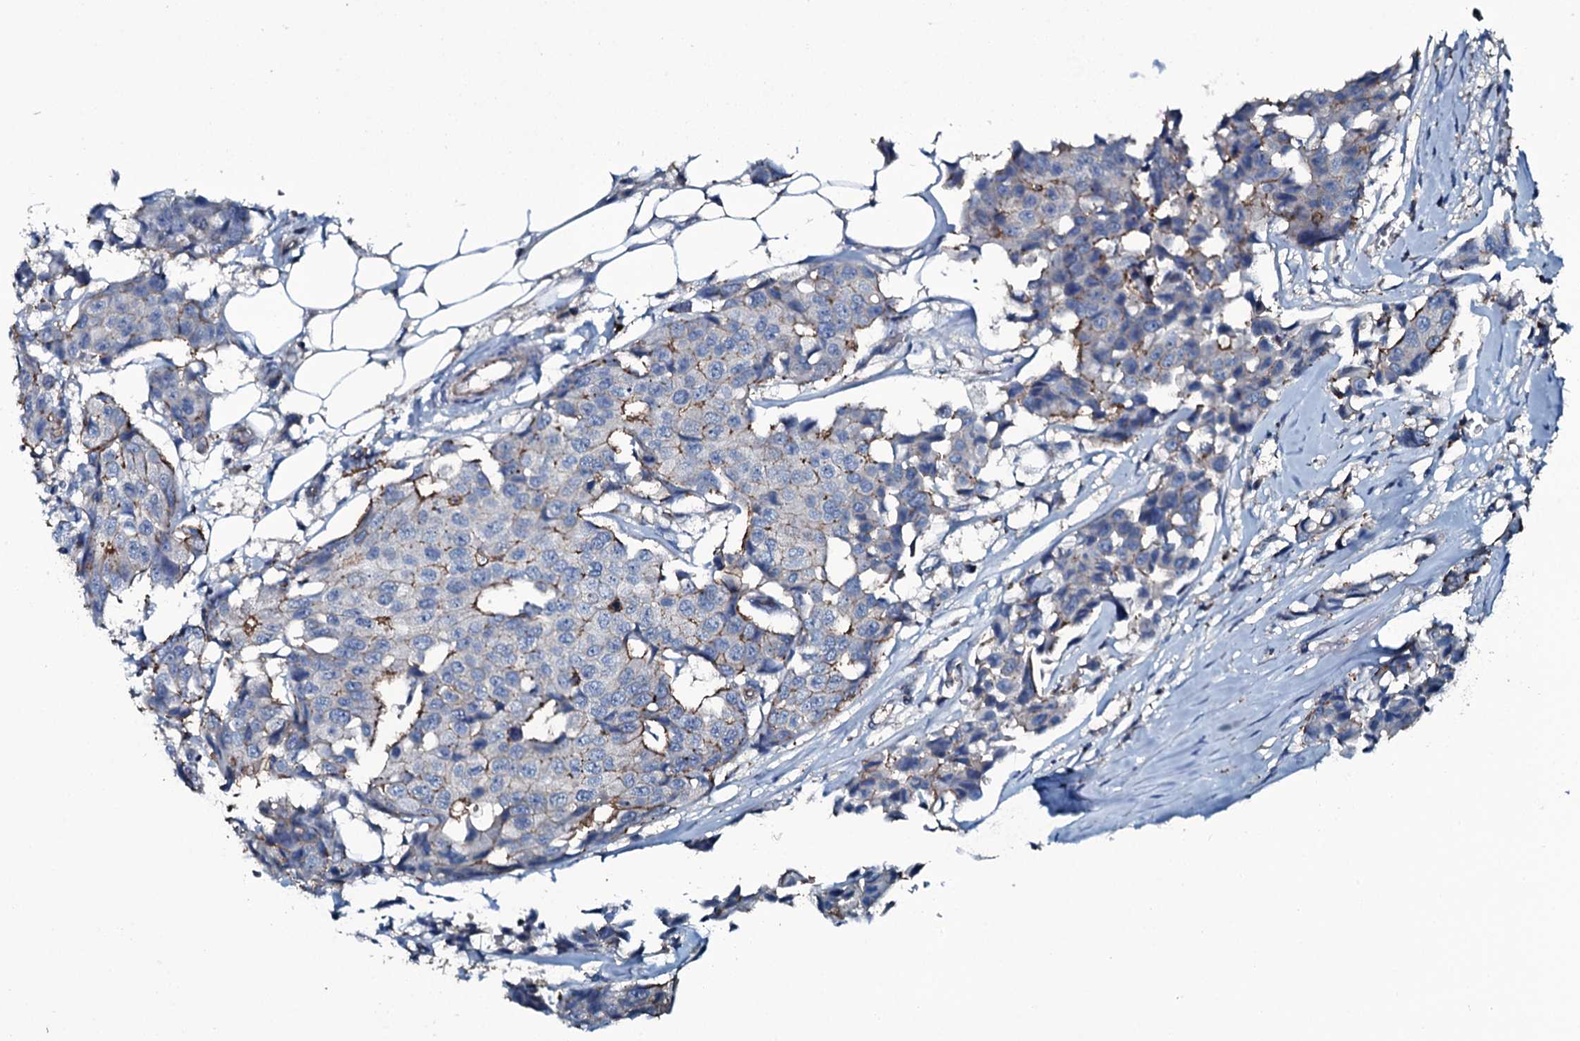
{"staining": {"intensity": "moderate", "quantity": "<25%", "location": "cytoplasmic/membranous"}, "tissue": "breast cancer", "cell_type": "Tumor cells", "image_type": "cancer", "snomed": [{"axis": "morphology", "description": "Duct carcinoma"}, {"axis": "topography", "description": "Breast"}], "caption": "IHC staining of breast cancer, which exhibits low levels of moderate cytoplasmic/membranous expression in approximately <25% of tumor cells indicating moderate cytoplasmic/membranous protein expression. The staining was performed using DAB (brown) for protein detection and nuclei were counterstained in hematoxylin (blue).", "gene": "SLC25A38", "patient": {"sex": "female", "age": 80}}